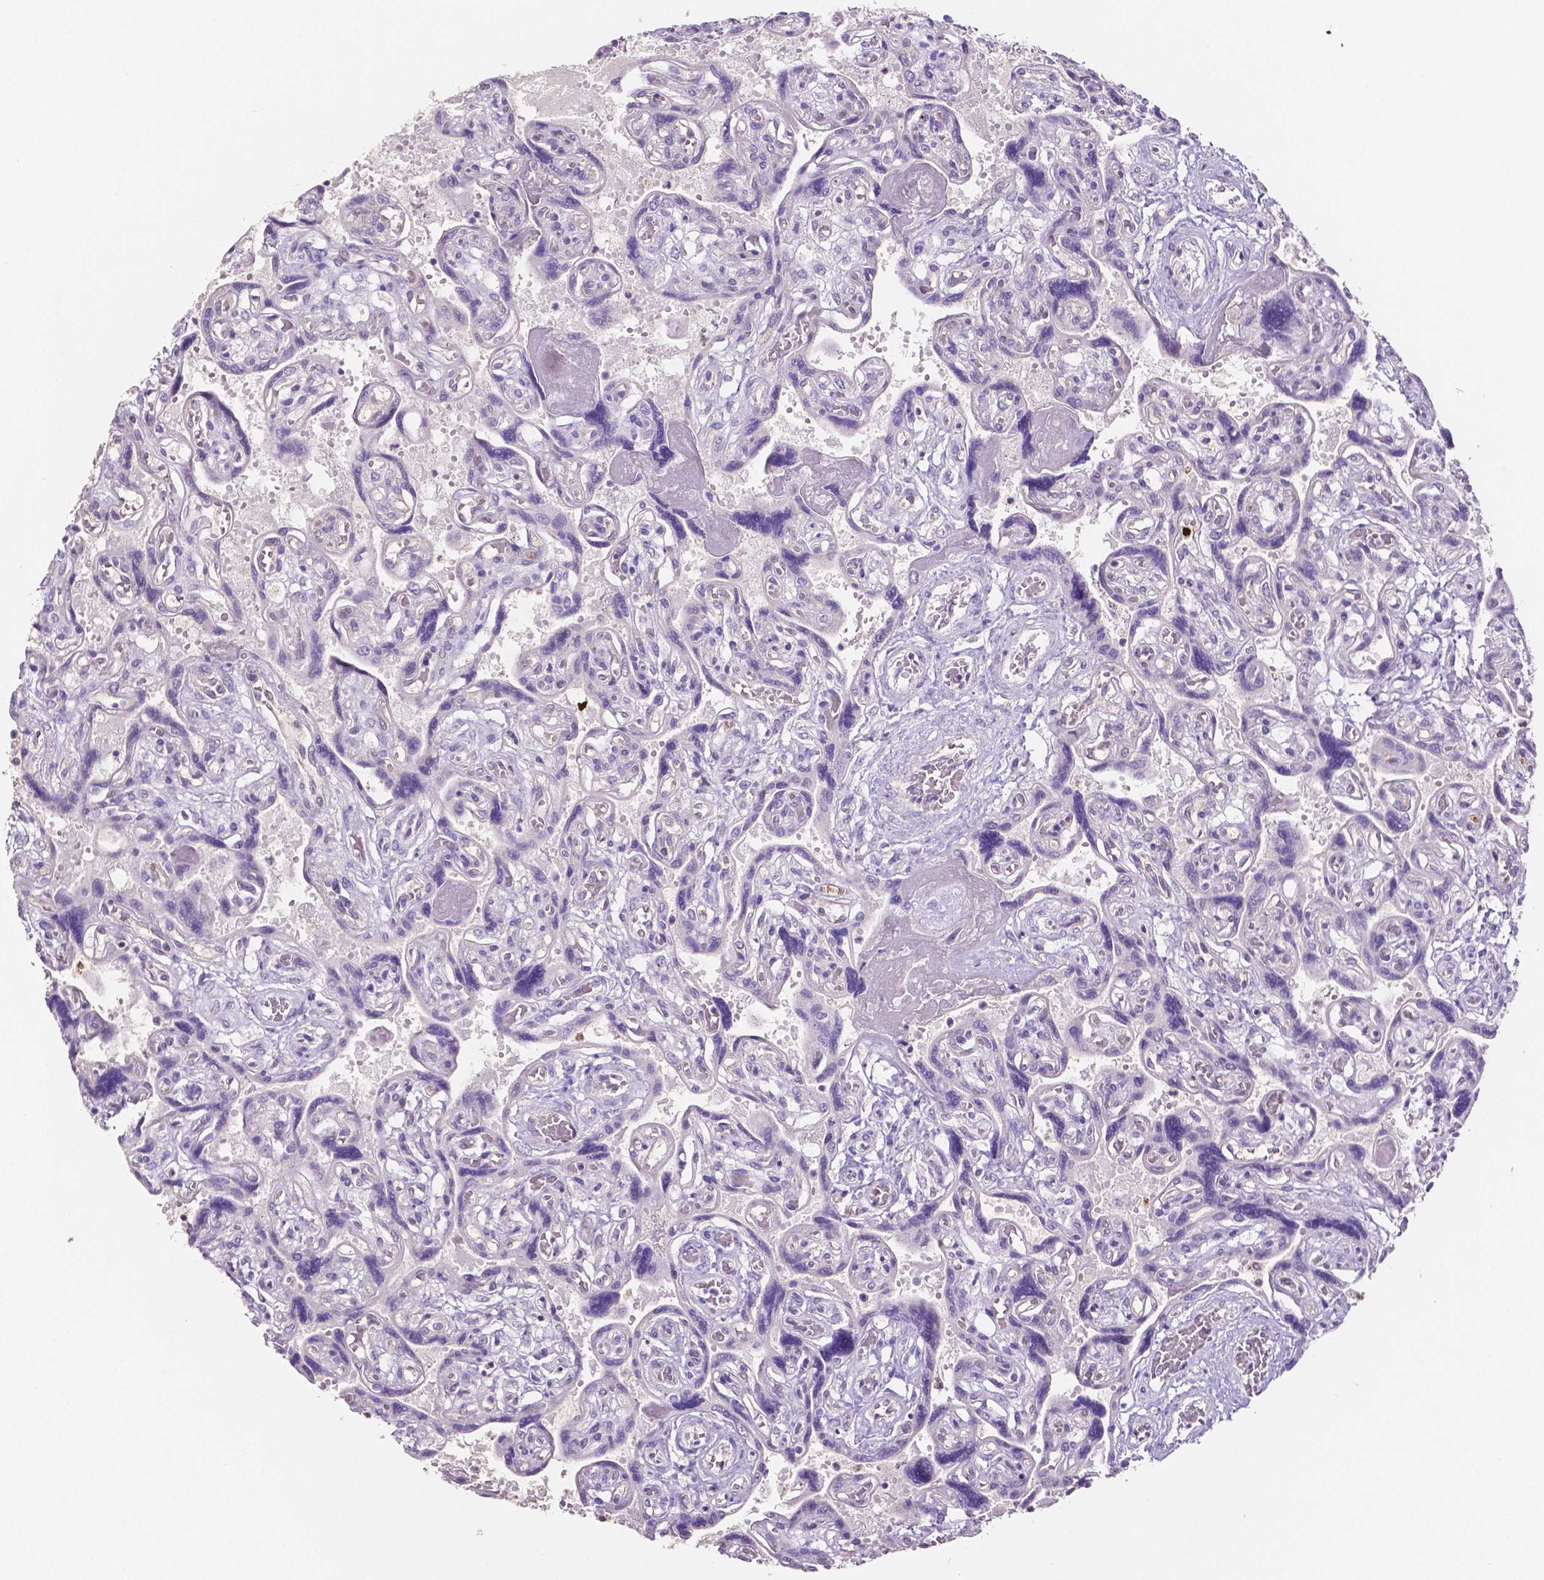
{"staining": {"intensity": "negative", "quantity": "none", "location": "none"}, "tissue": "placenta", "cell_type": "Decidual cells", "image_type": "normal", "snomed": [{"axis": "morphology", "description": "Normal tissue, NOS"}, {"axis": "topography", "description": "Placenta"}], "caption": "Photomicrograph shows no protein positivity in decidual cells of benign placenta. (DAB IHC visualized using brightfield microscopy, high magnification).", "gene": "MMP9", "patient": {"sex": "female", "age": 32}}